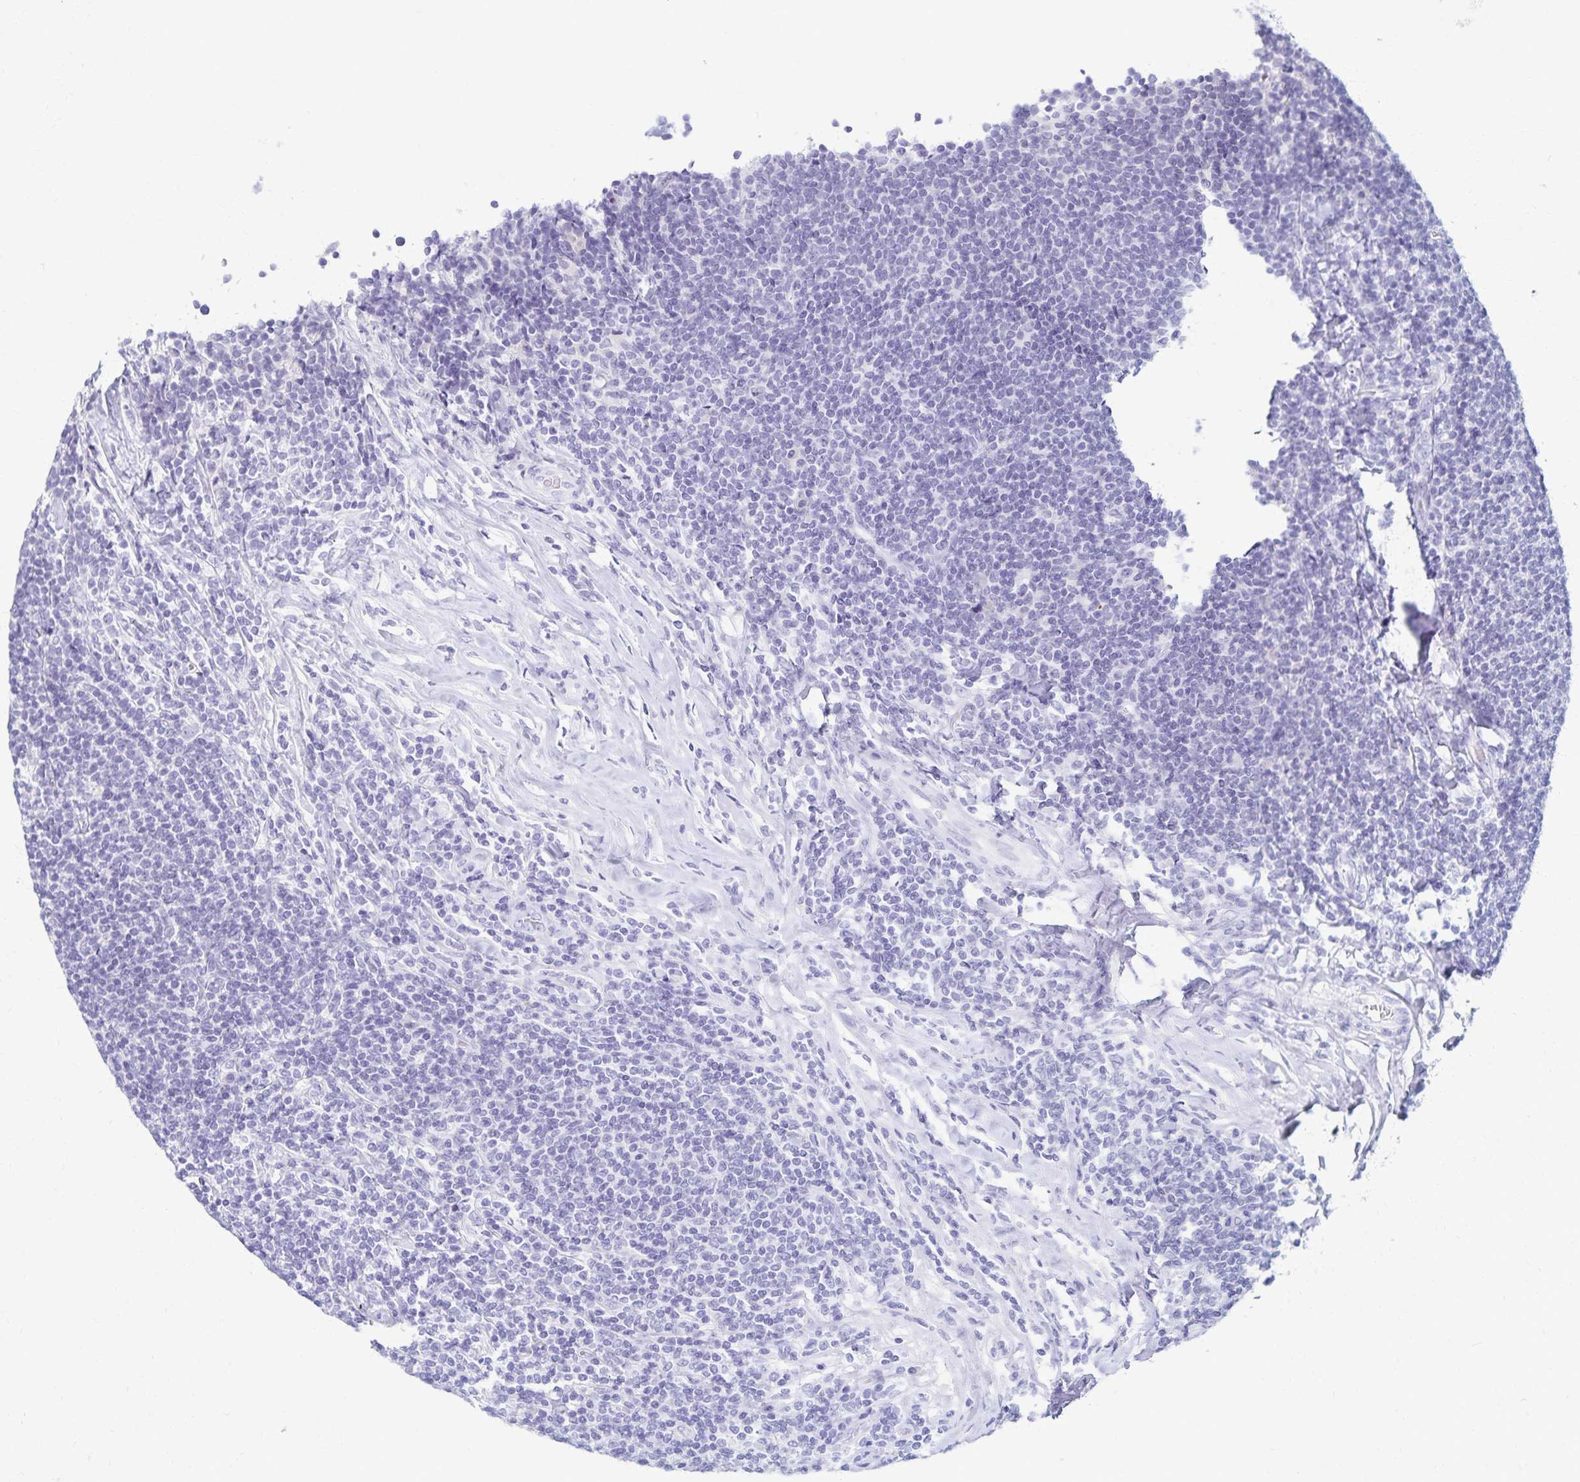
{"staining": {"intensity": "negative", "quantity": "none", "location": "none"}, "tissue": "lymphoma", "cell_type": "Tumor cells", "image_type": "cancer", "snomed": [{"axis": "morphology", "description": "Malignant lymphoma, non-Hodgkin's type, Low grade"}, {"axis": "topography", "description": "Lymph node"}], "caption": "Immunohistochemistry image of neoplastic tissue: lymphoma stained with DAB displays no significant protein positivity in tumor cells. (Brightfield microscopy of DAB (3,3'-diaminobenzidine) immunohistochemistry at high magnification).", "gene": "C2orf50", "patient": {"sex": "male", "age": 52}}